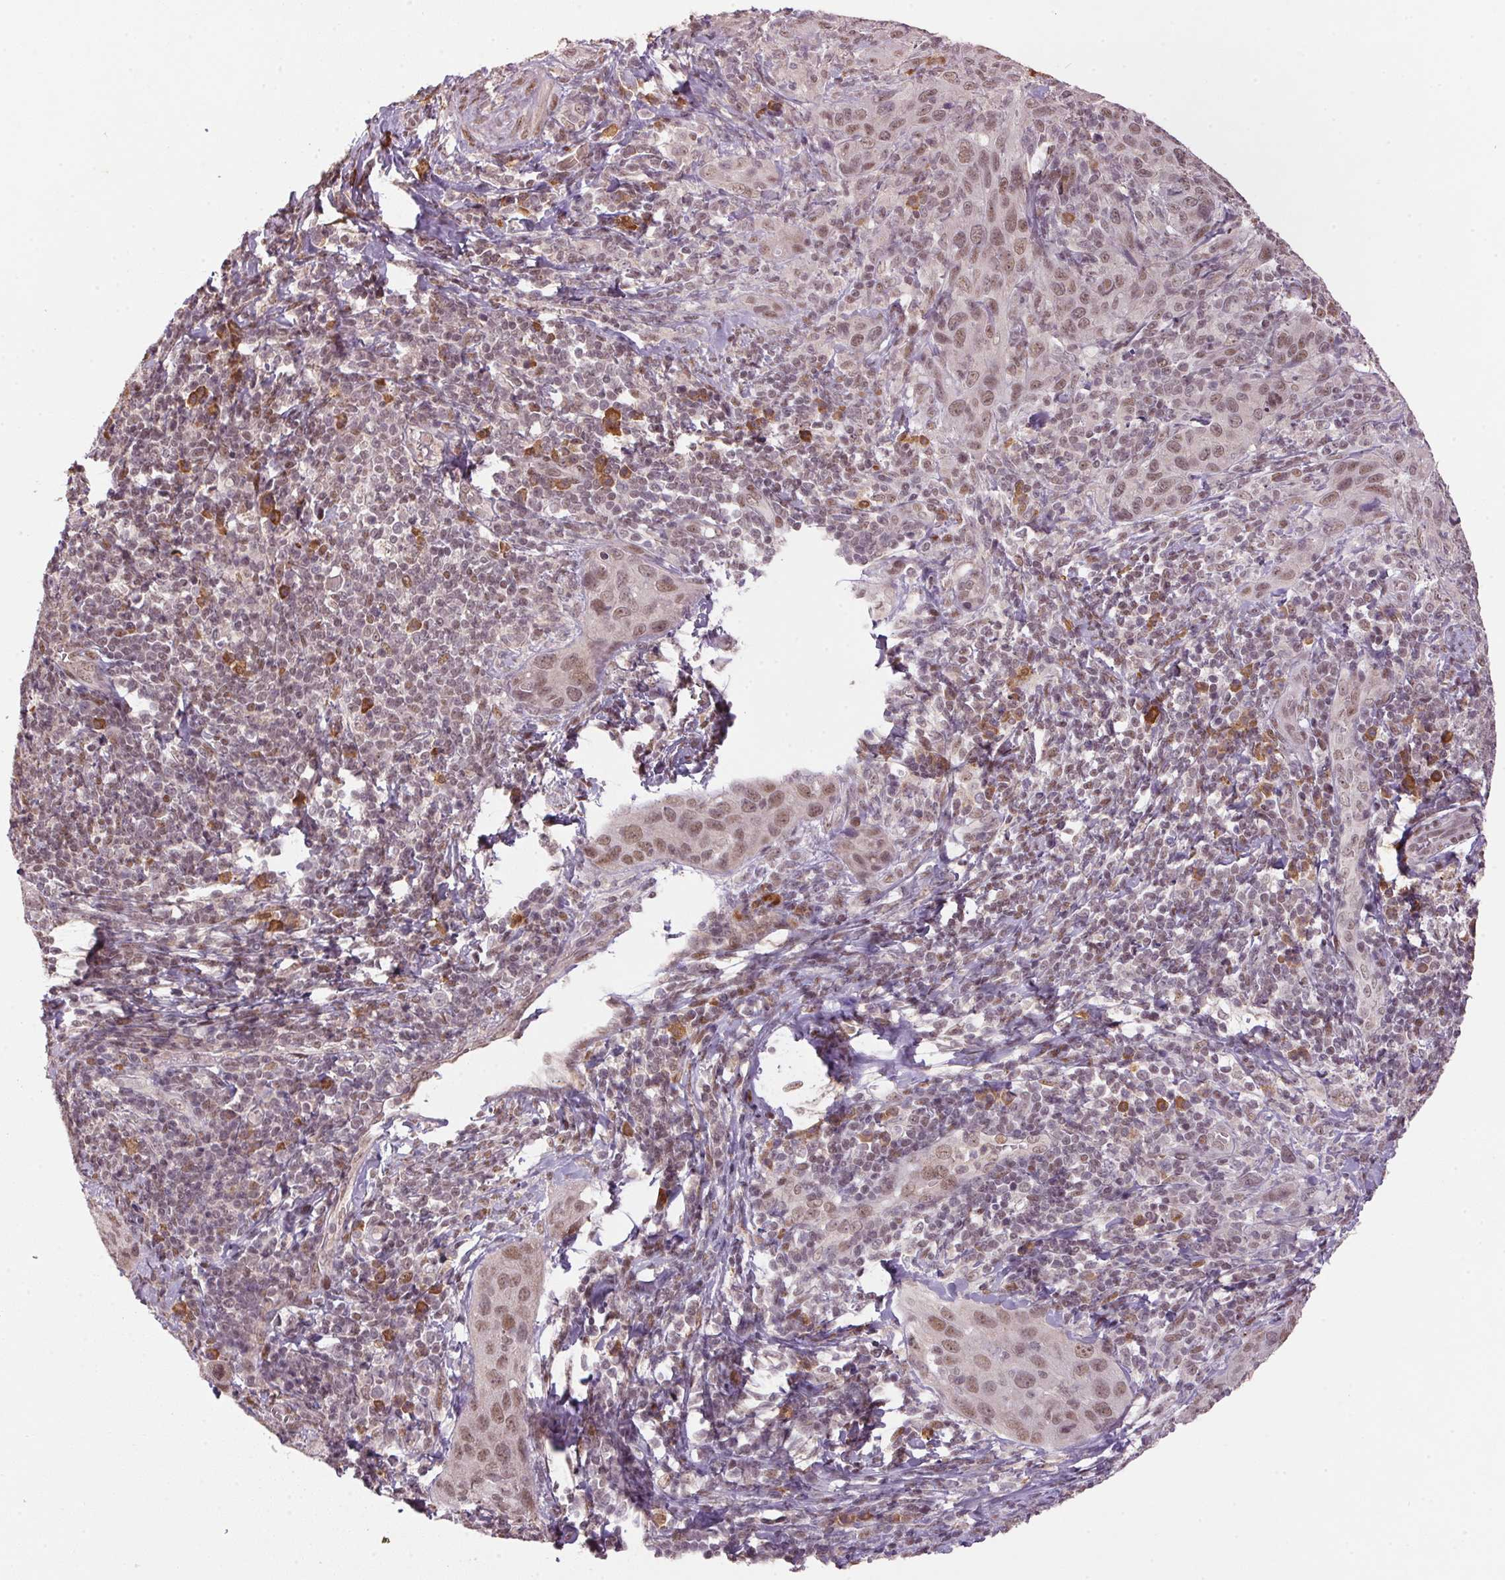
{"staining": {"intensity": "moderate", "quantity": ">75%", "location": "nuclear"}, "tissue": "cervical cancer", "cell_type": "Tumor cells", "image_type": "cancer", "snomed": [{"axis": "morphology", "description": "Normal tissue, NOS"}, {"axis": "morphology", "description": "Squamous cell carcinoma, NOS"}, {"axis": "topography", "description": "Cervix"}], "caption": "Cervical cancer stained with a protein marker reveals moderate staining in tumor cells.", "gene": "ZBTB4", "patient": {"sex": "female", "age": 51}}